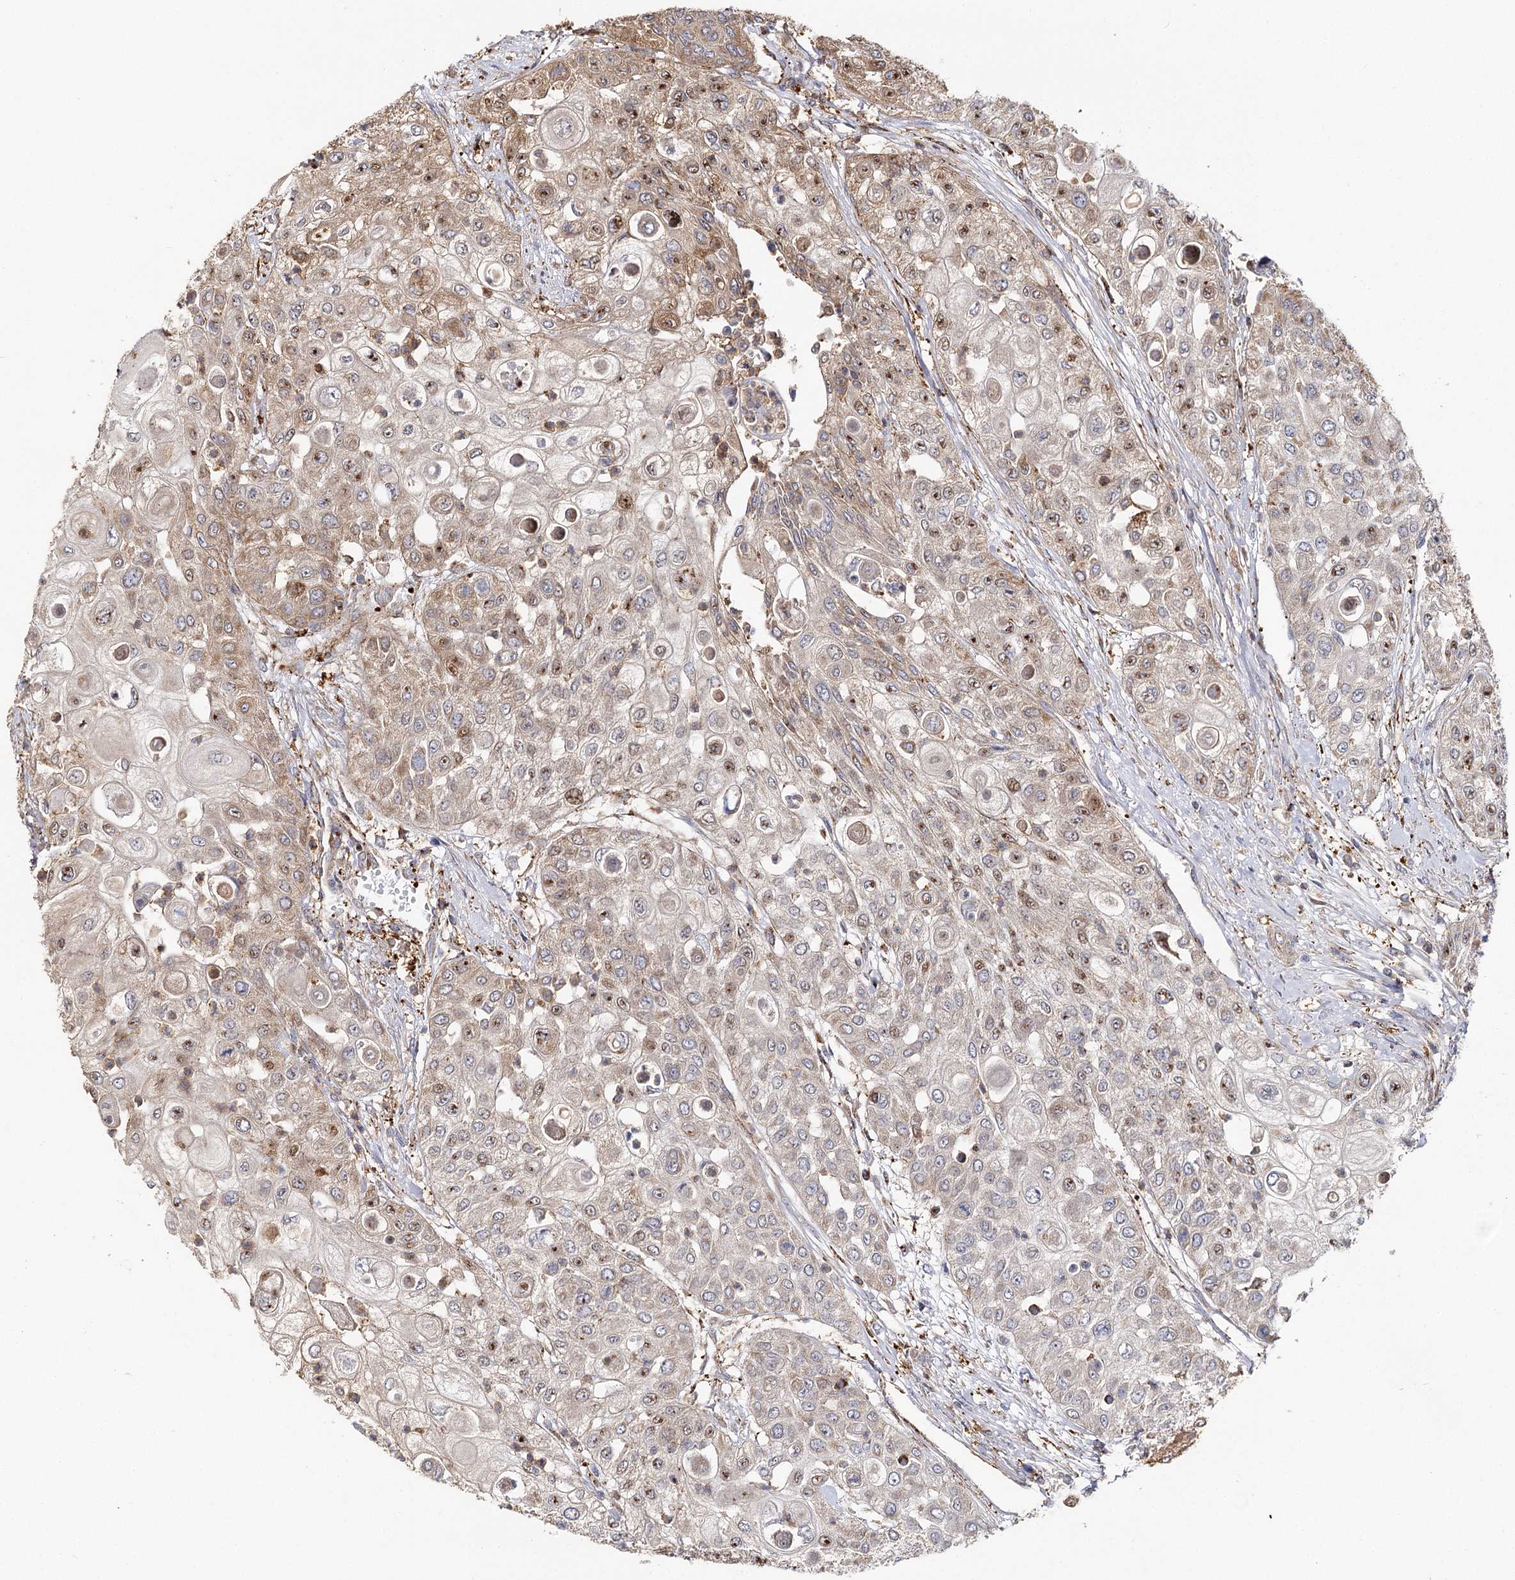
{"staining": {"intensity": "weak", "quantity": "25%-75%", "location": "cytoplasmic/membranous"}, "tissue": "urothelial cancer", "cell_type": "Tumor cells", "image_type": "cancer", "snomed": [{"axis": "morphology", "description": "Urothelial carcinoma, High grade"}, {"axis": "topography", "description": "Urinary bladder"}], "caption": "High-magnification brightfield microscopy of urothelial cancer stained with DAB (brown) and counterstained with hematoxylin (blue). tumor cells exhibit weak cytoplasmic/membranous expression is seen in about25%-75% of cells. Immunohistochemistry (ihc) stains the protein in brown and the nuclei are stained blue.", "gene": "SEC24B", "patient": {"sex": "female", "age": 79}}